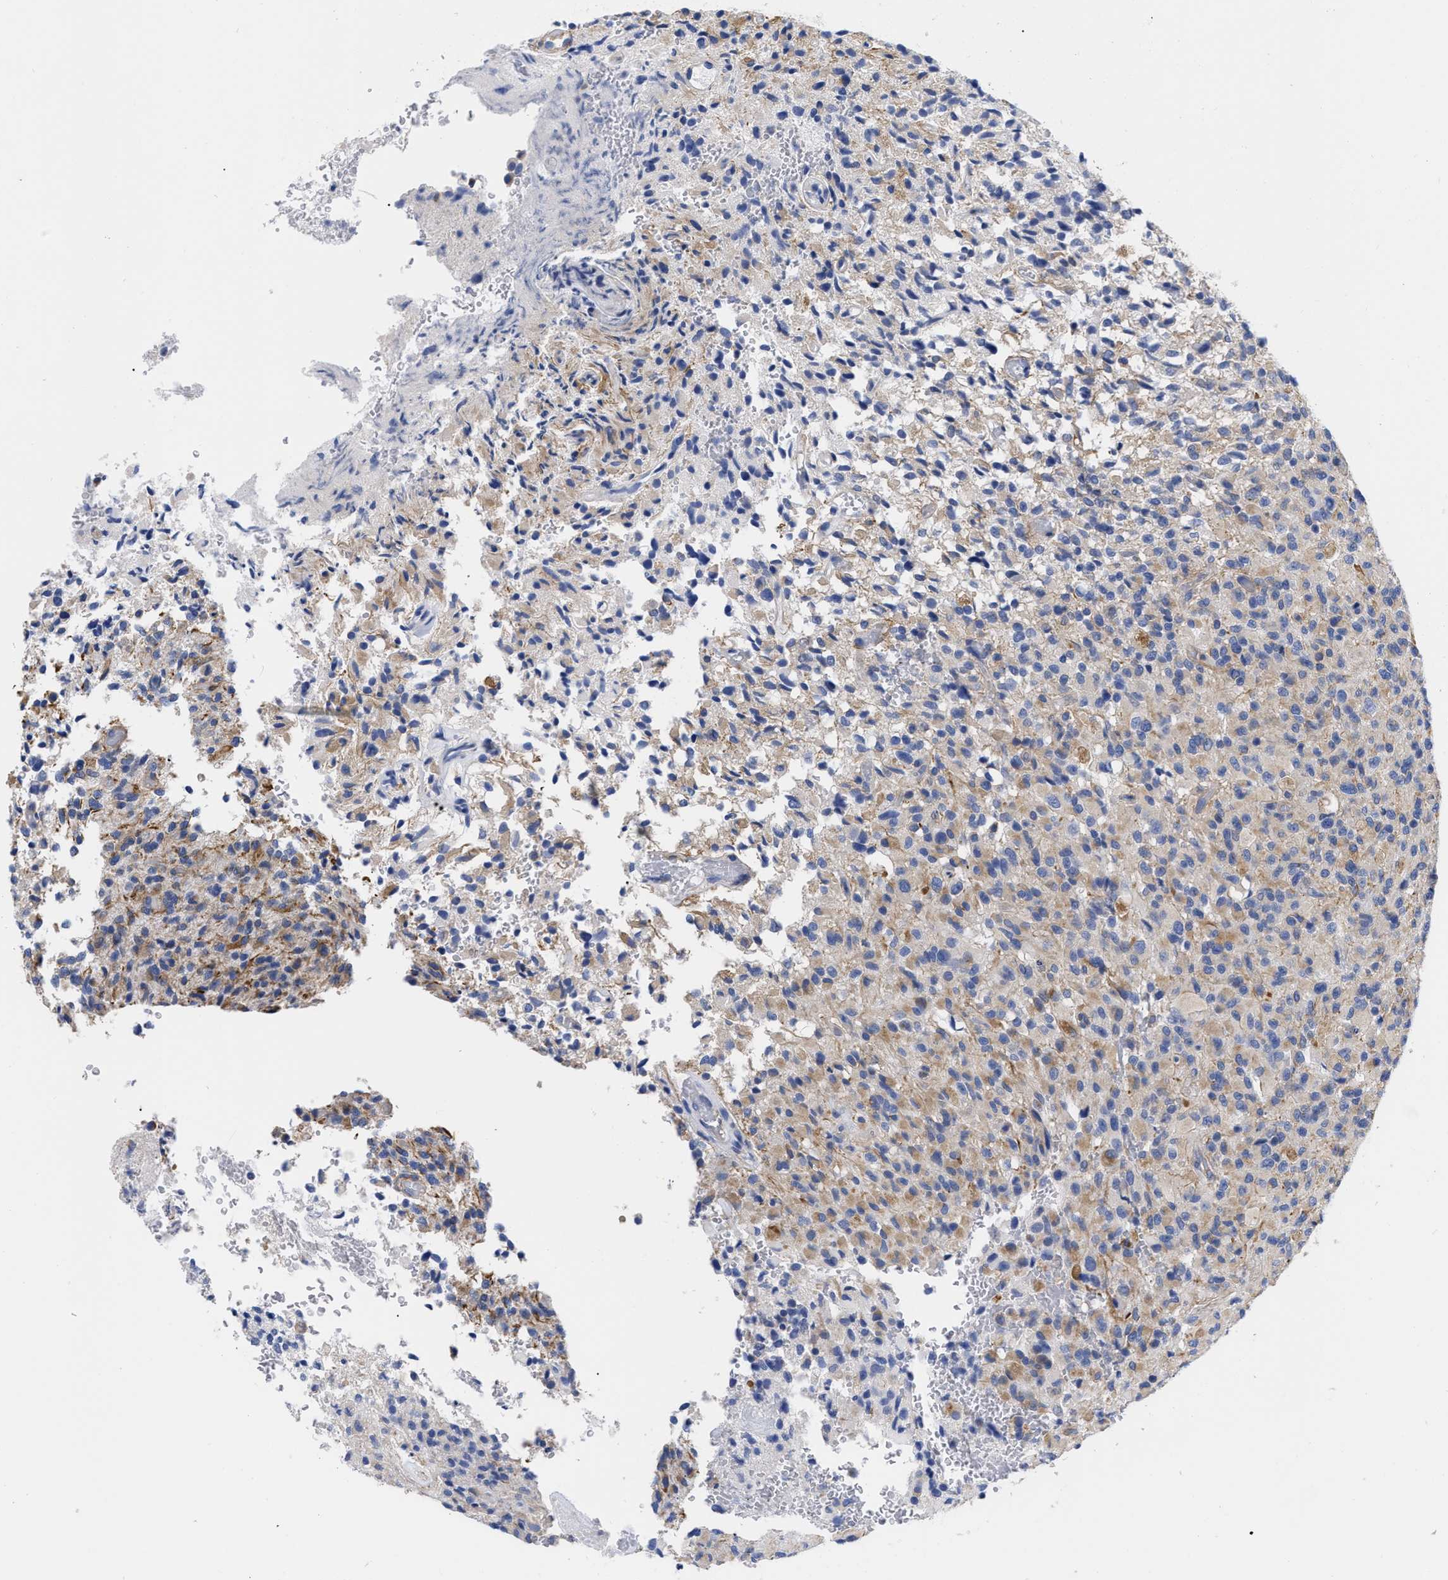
{"staining": {"intensity": "moderate", "quantity": "<25%", "location": "cytoplasmic/membranous"}, "tissue": "glioma", "cell_type": "Tumor cells", "image_type": "cancer", "snomed": [{"axis": "morphology", "description": "Glioma, malignant, High grade"}, {"axis": "topography", "description": "Brain"}], "caption": "Immunohistochemistry micrograph of neoplastic tissue: human glioma stained using immunohistochemistry displays low levels of moderate protein expression localized specifically in the cytoplasmic/membranous of tumor cells, appearing as a cytoplasmic/membranous brown color.", "gene": "IRAG2", "patient": {"sex": "male", "age": 71}}